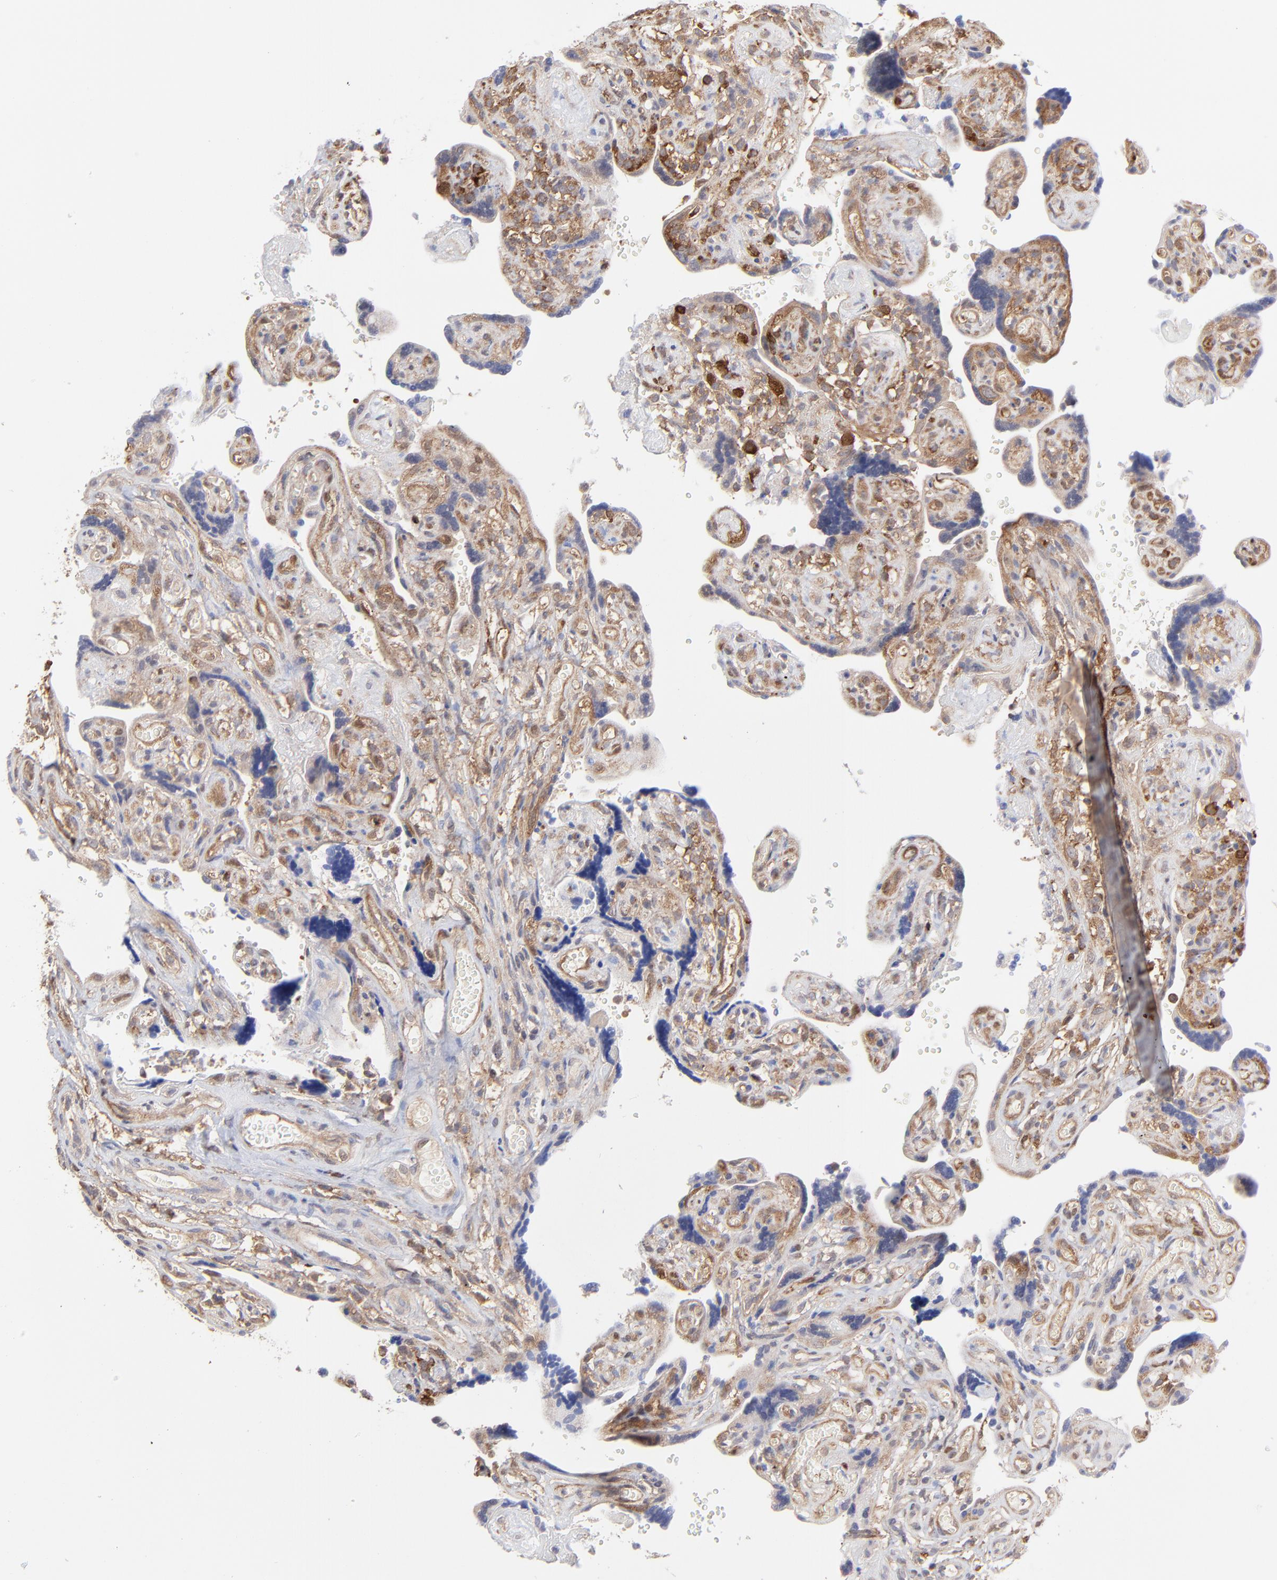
{"staining": {"intensity": "strong", "quantity": "25%-75%", "location": "cytoplasmic/membranous"}, "tissue": "placenta", "cell_type": "Trophoblastic cells", "image_type": "normal", "snomed": [{"axis": "morphology", "description": "Normal tissue, NOS"}, {"axis": "topography", "description": "Placenta"}], "caption": "Unremarkable placenta displays strong cytoplasmic/membranous expression in approximately 25%-75% of trophoblastic cells, visualized by immunohistochemistry.", "gene": "GART", "patient": {"sex": "female", "age": 30}}